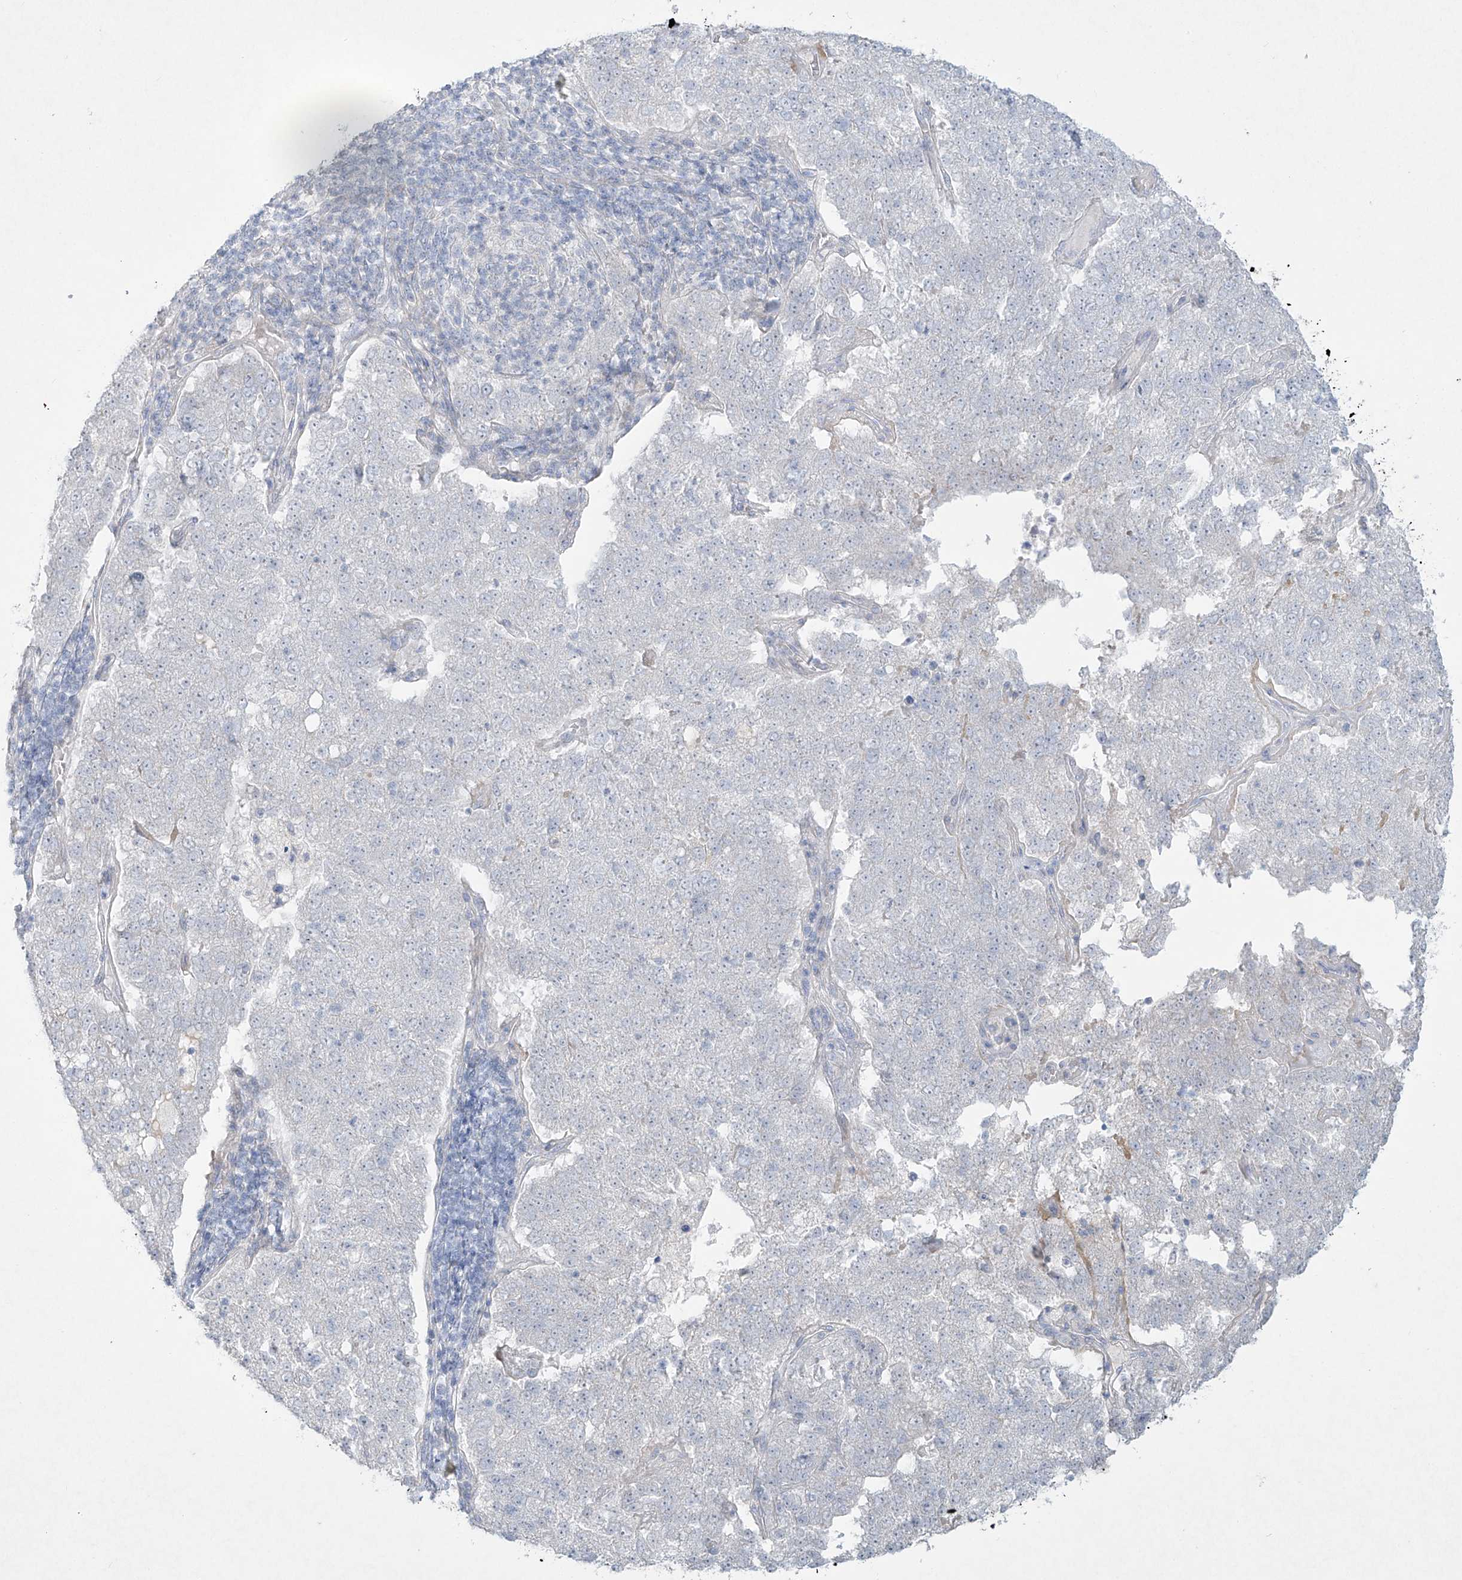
{"staining": {"intensity": "negative", "quantity": "none", "location": "none"}, "tissue": "pancreatic cancer", "cell_type": "Tumor cells", "image_type": "cancer", "snomed": [{"axis": "morphology", "description": "Adenocarcinoma, NOS"}, {"axis": "topography", "description": "Pancreas"}], "caption": "Tumor cells are negative for brown protein staining in pancreatic cancer. Nuclei are stained in blue.", "gene": "PAX6", "patient": {"sex": "female", "age": 61}}